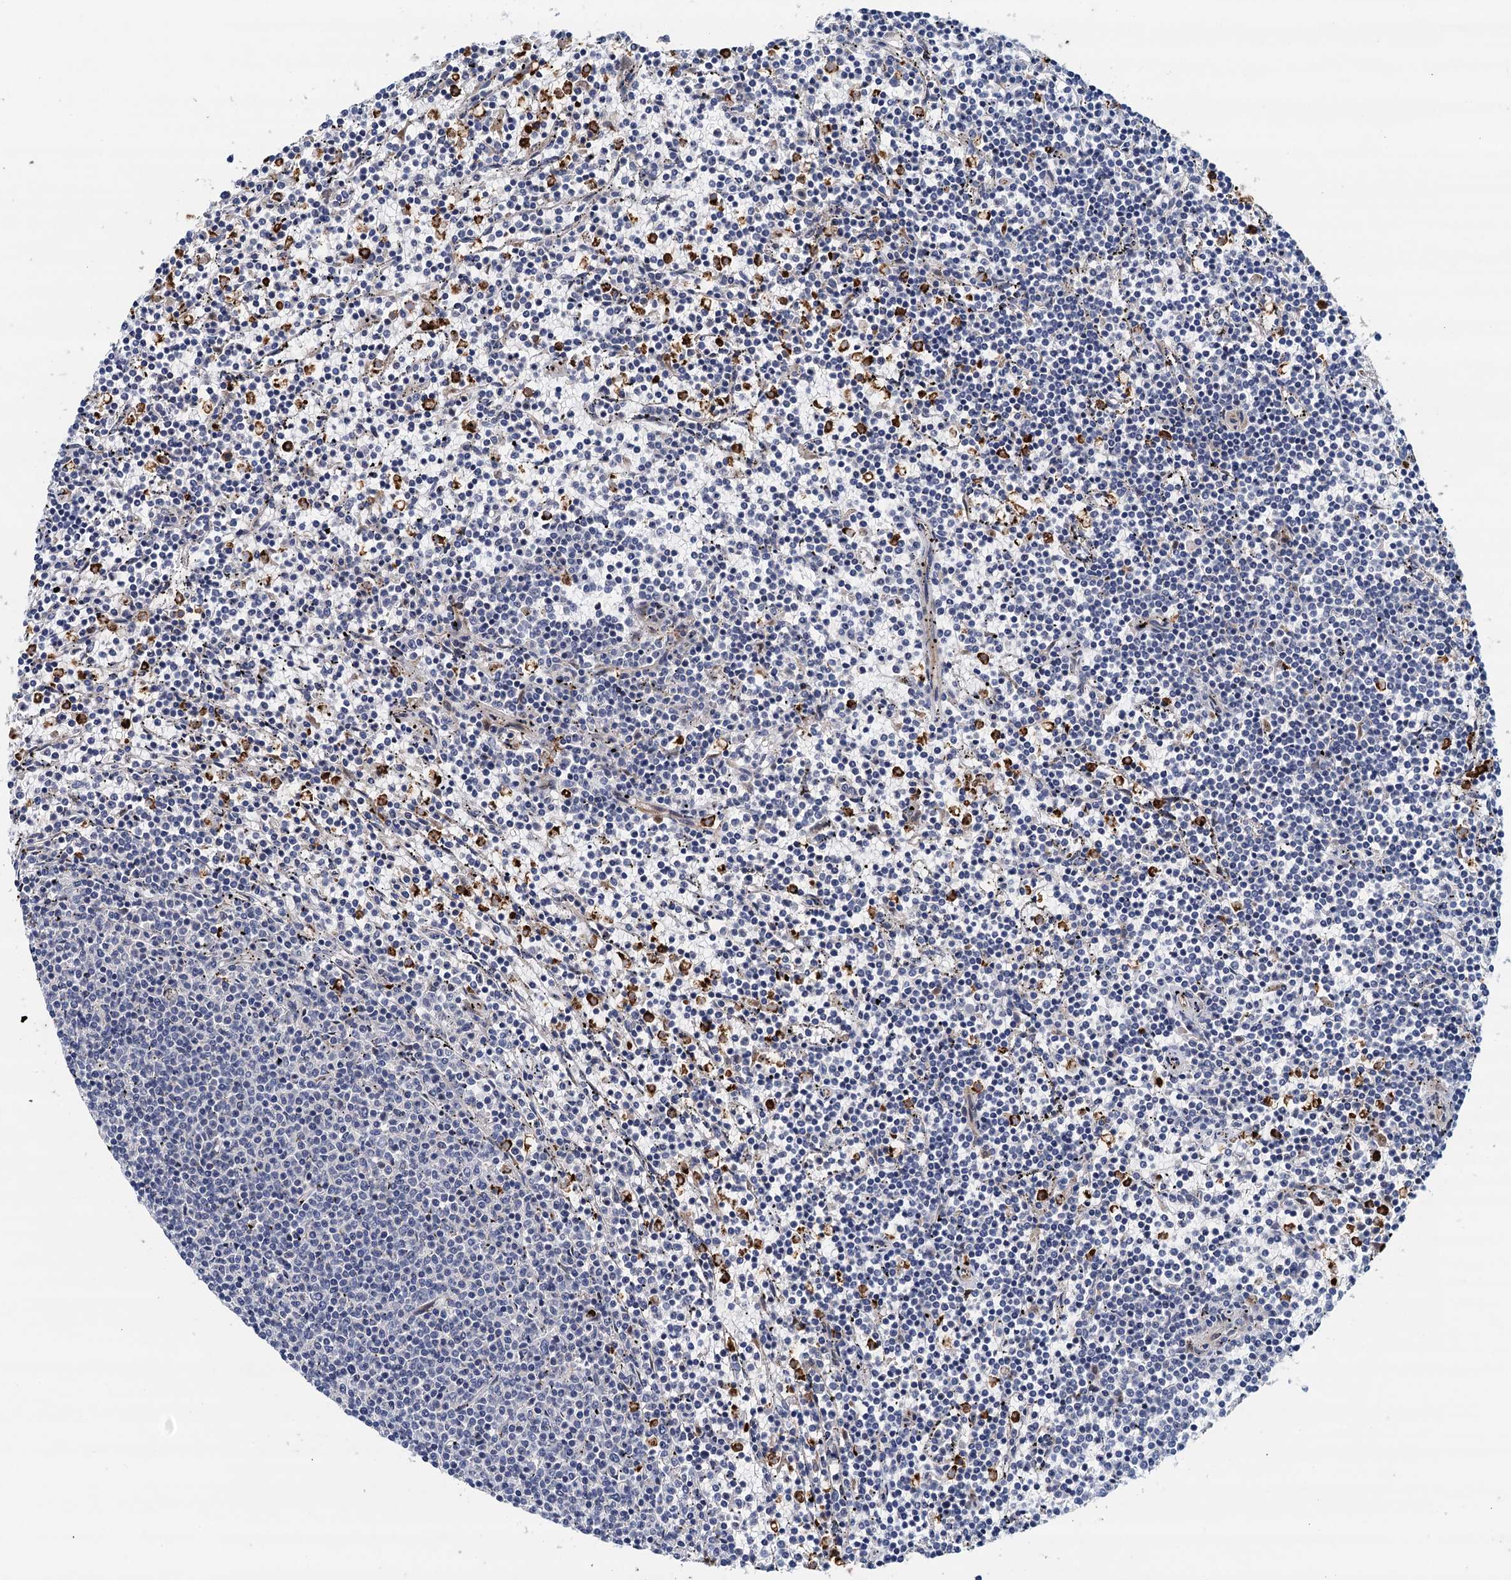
{"staining": {"intensity": "negative", "quantity": "none", "location": "none"}, "tissue": "lymphoma", "cell_type": "Tumor cells", "image_type": "cancer", "snomed": [{"axis": "morphology", "description": "Malignant lymphoma, non-Hodgkin's type, Low grade"}, {"axis": "topography", "description": "Spleen"}], "caption": "An IHC micrograph of malignant lymphoma, non-Hodgkin's type (low-grade) is shown. There is no staining in tumor cells of malignant lymphoma, non-Hodgkin's type (low-grade).", "gene": "TPCN1", "patient": {"sex": "female", "age": 50}}